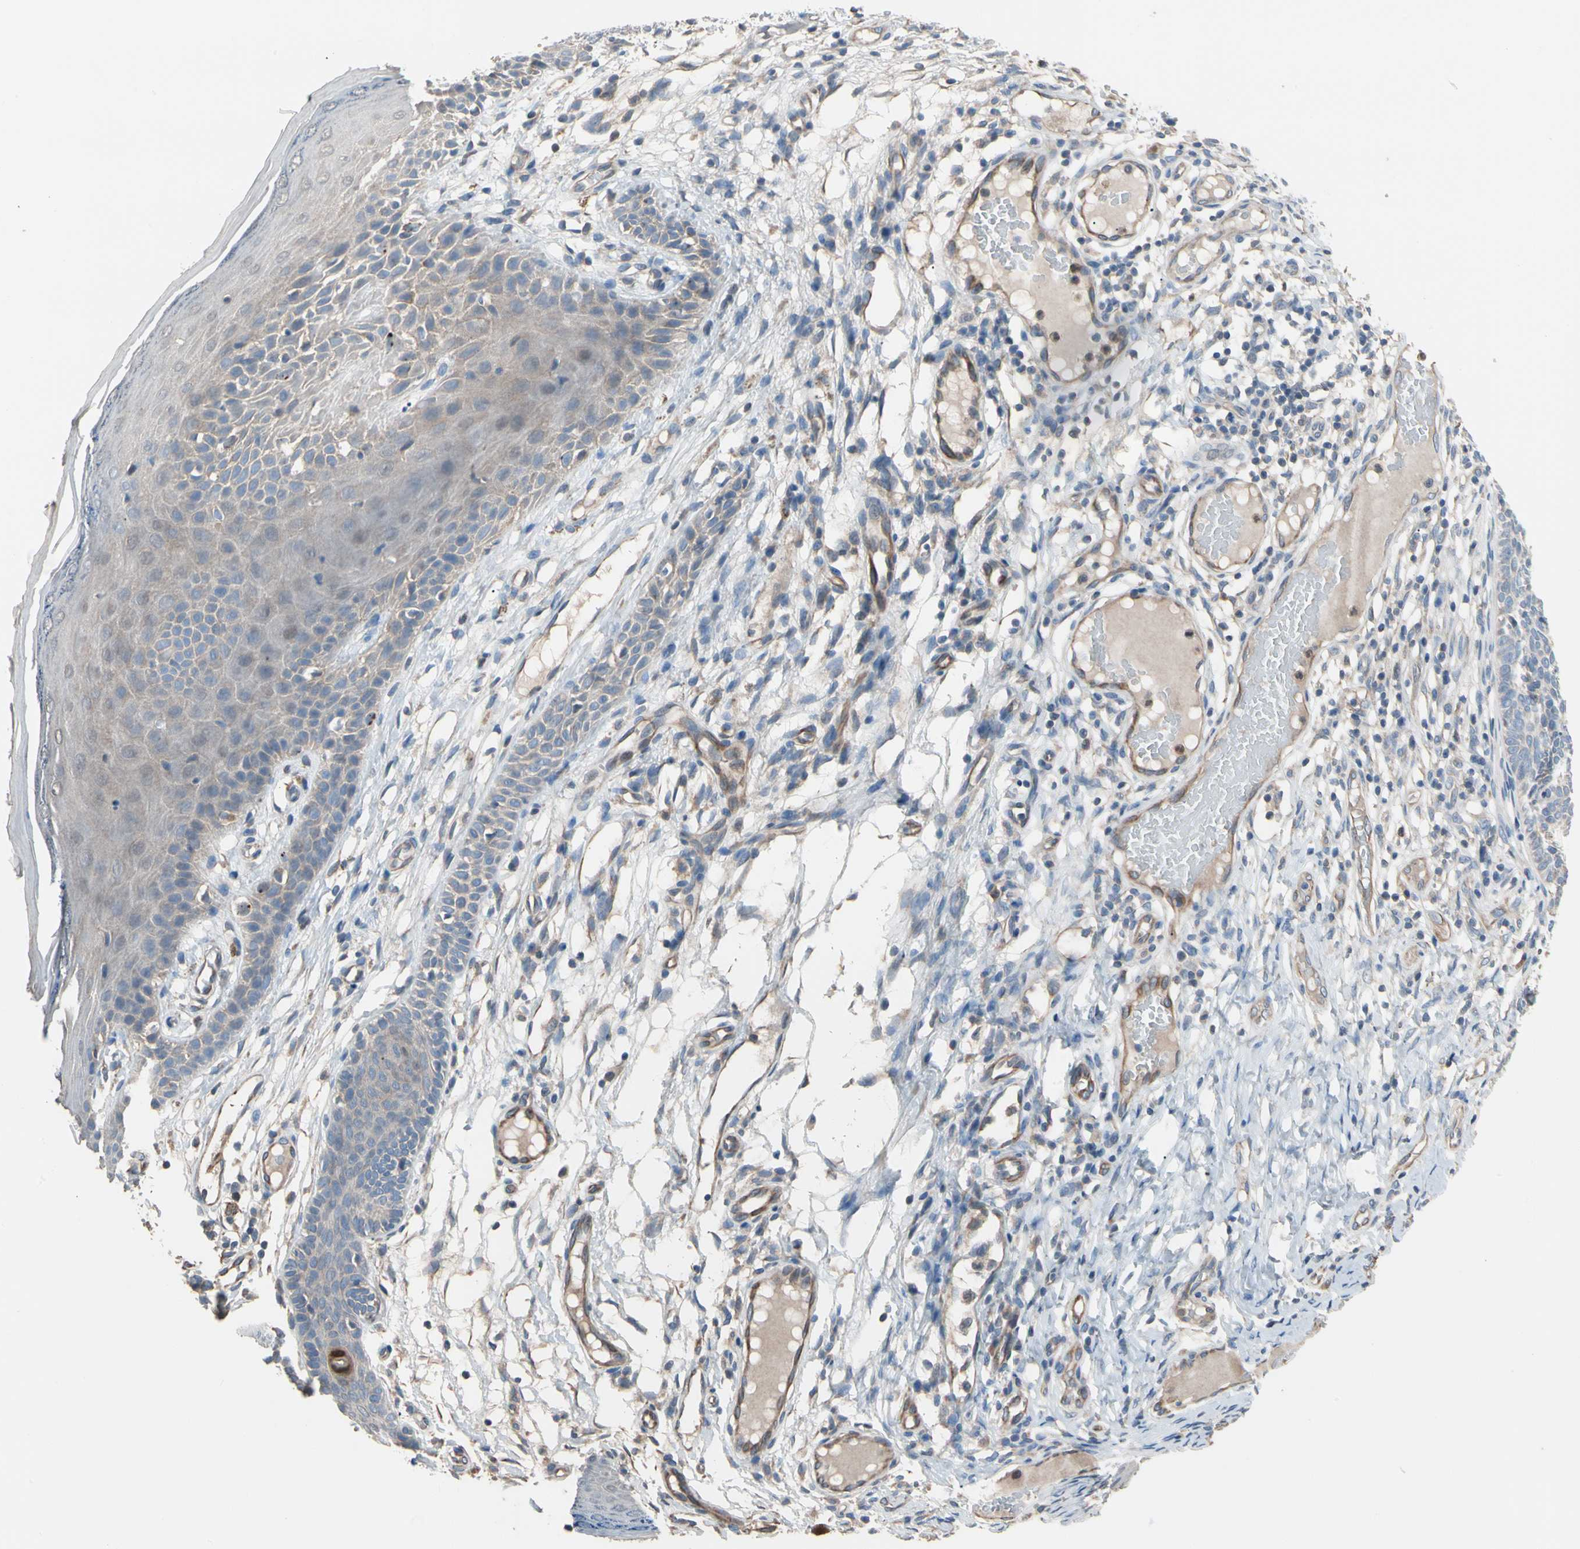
{"staining": {"intensity": "negative", "quantity": "none", "location": "none"}, "tissue": "skin cancer", "cell_type": "Tumor cells", "image_type": "cancer", "snomed": [{"axis": "morphology", "description": "Normal tissue, NOS"}, {"axis": "morphology", "description": "Basal cell carcinoma"}, {"axis": "topography", "description": "Skin"}], "caption": "Immunohistochemistry (IHC) of human basal cell carcinoma (skin) exhibits no staining in tumor cells.", "gene": "BBOX1", "patient": {"sex": "male", "age": 87}}